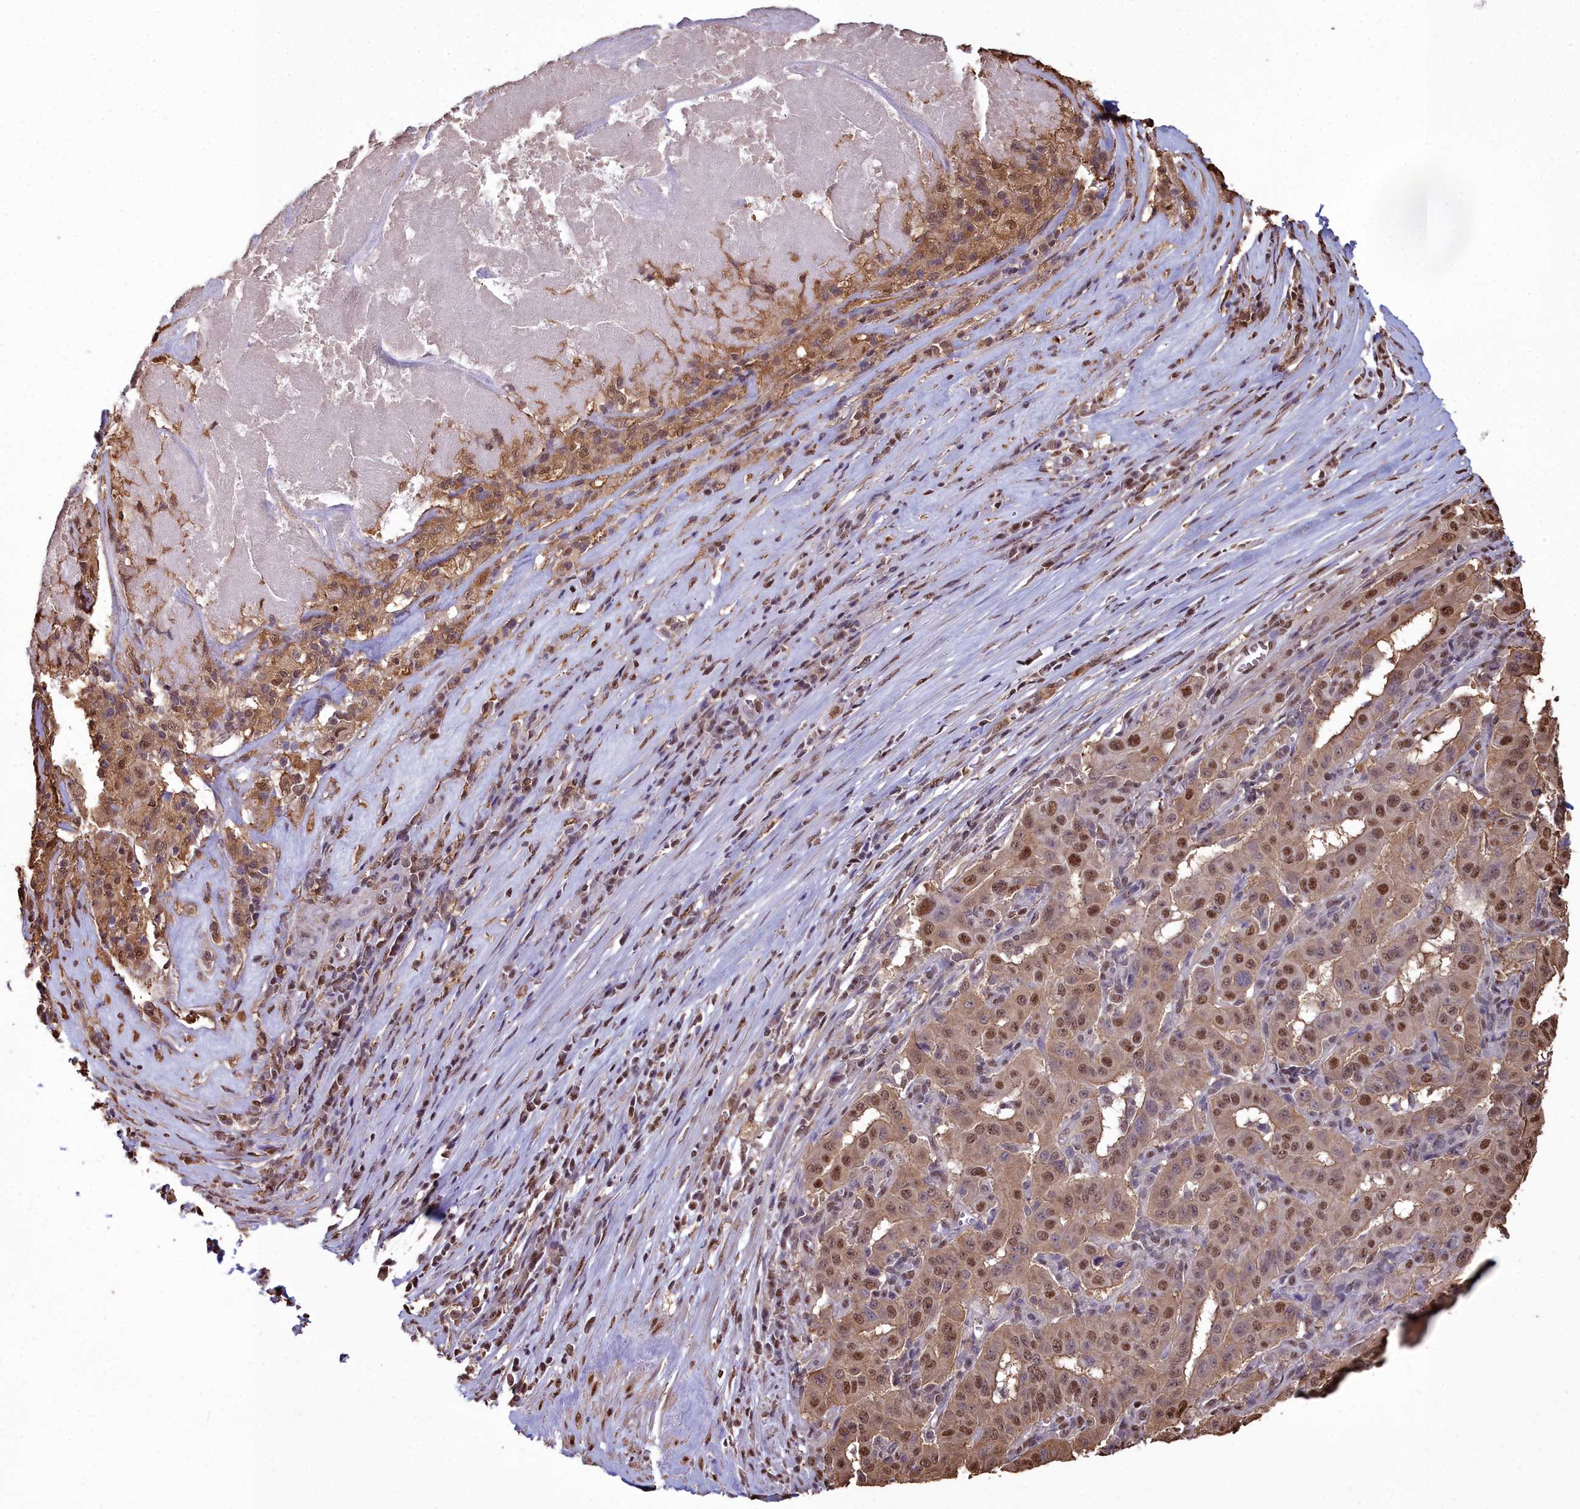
{"staining": {"intensity": "moderate", "quantity": ">75%", "location": "nuclear"}, "tissue": "pancreatic cancer", "cell_type": "Tumor cells", "image_type": "cancer", "snomed": [{"axis": "morphology", "description": "Adenocarcinoma, NOS"}, {"axis": "topography", "description": "Pancreas"}], "caption": "An immunohistochemistry micrograph of tumor tissue is shown. Protein staining in brown shows moderate nuclear positivity in pancreatic cancer (adenocarcinoma) within tumor cells.", "gene": "GAPDH", "patient": {"sex": "male", "age": 63}}